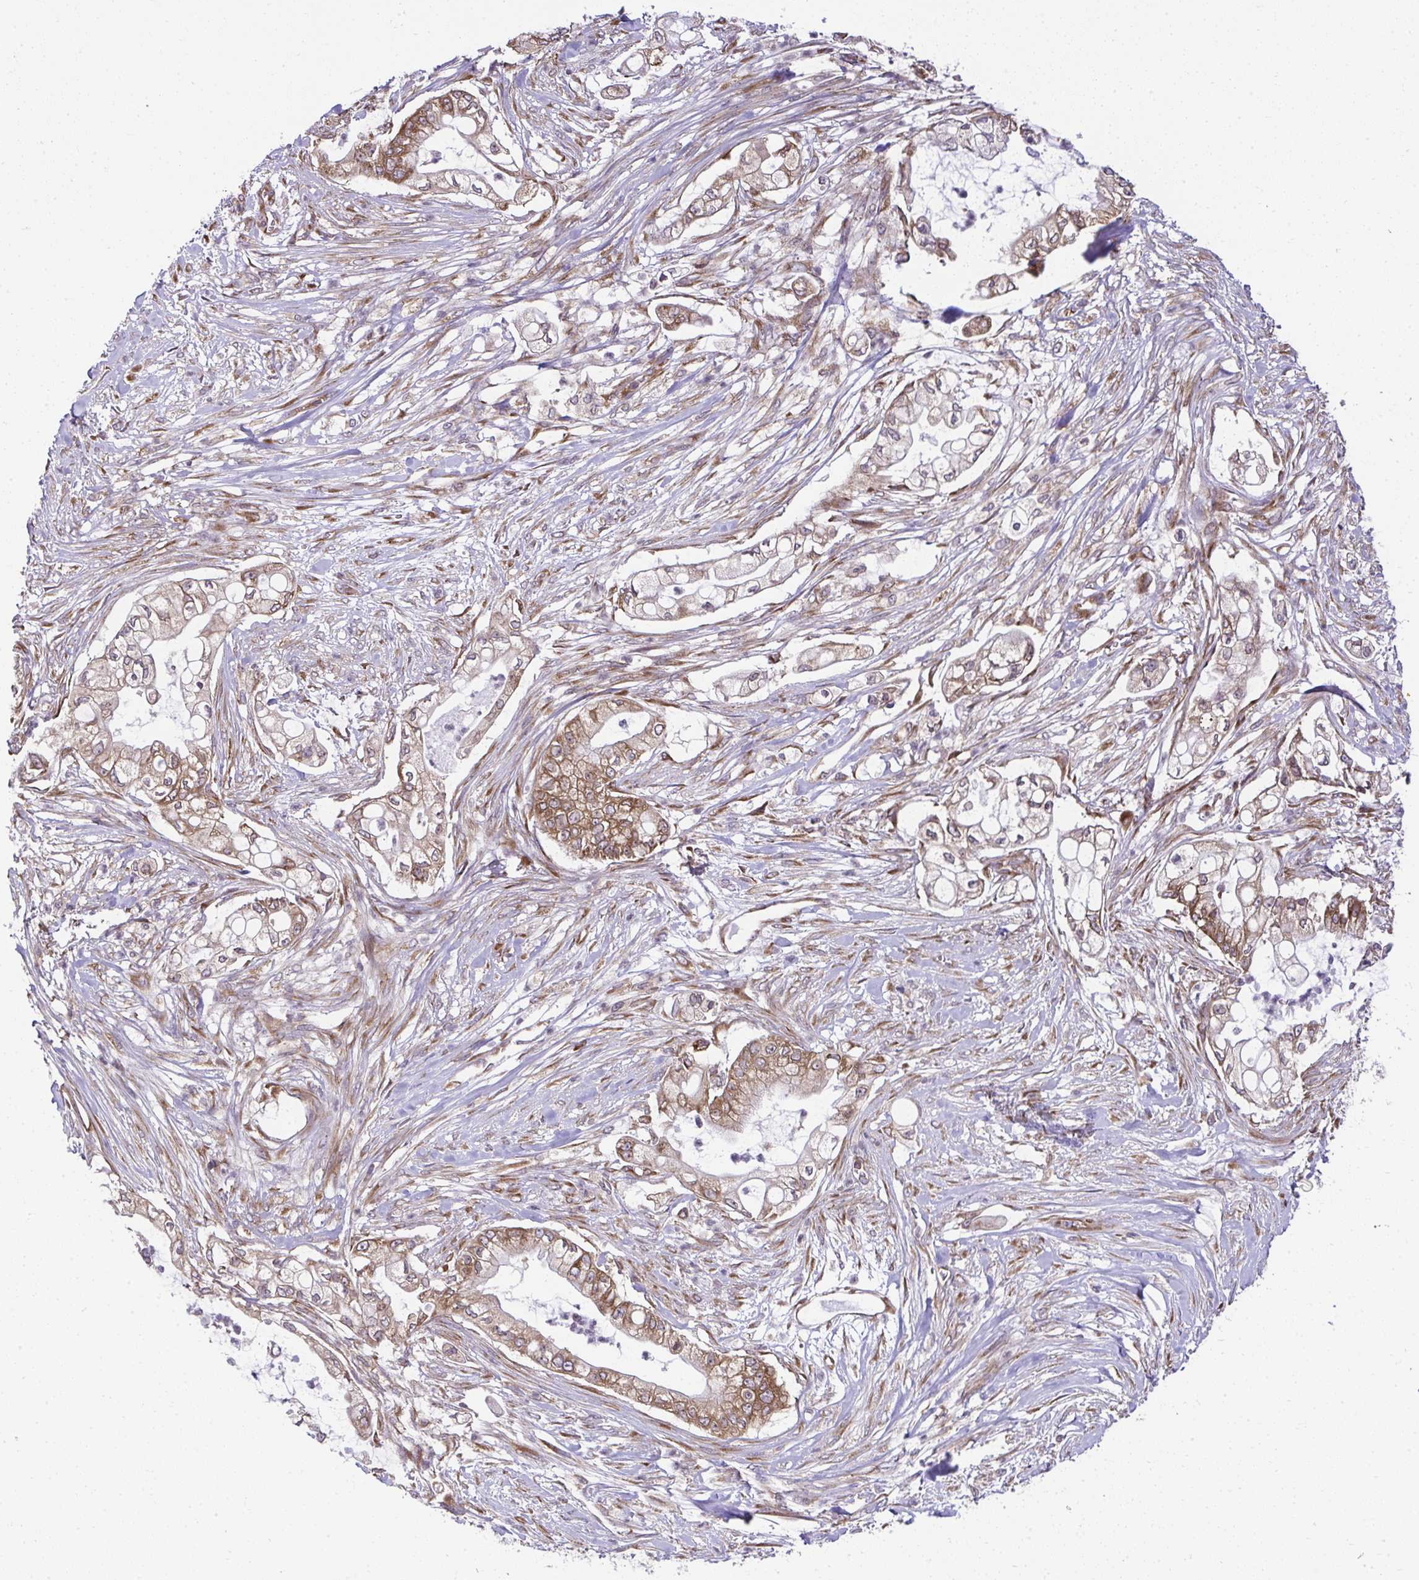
{"staining": {"intensity": "moderate", "quantity": ">75%", "location": "cytoplasmic/membranous"}, "tissue": "pancreatic cancer", "cell_type": "Tumor cells", "image_type": "cancer", "snomed": [{"axis": "morphology", "description": "Adenocarcinoma, NOS"}, {"axis": "topography", "description": "Pancreas"}], "caption": "Moderate cytoplasmic/membranous protein staining is appreciated in approximately >75% of tumor cells in pancreatic cancer (adenocarcinoma).", "gene": "RPS7", "patient": {"sex": "female", "age": 69}}